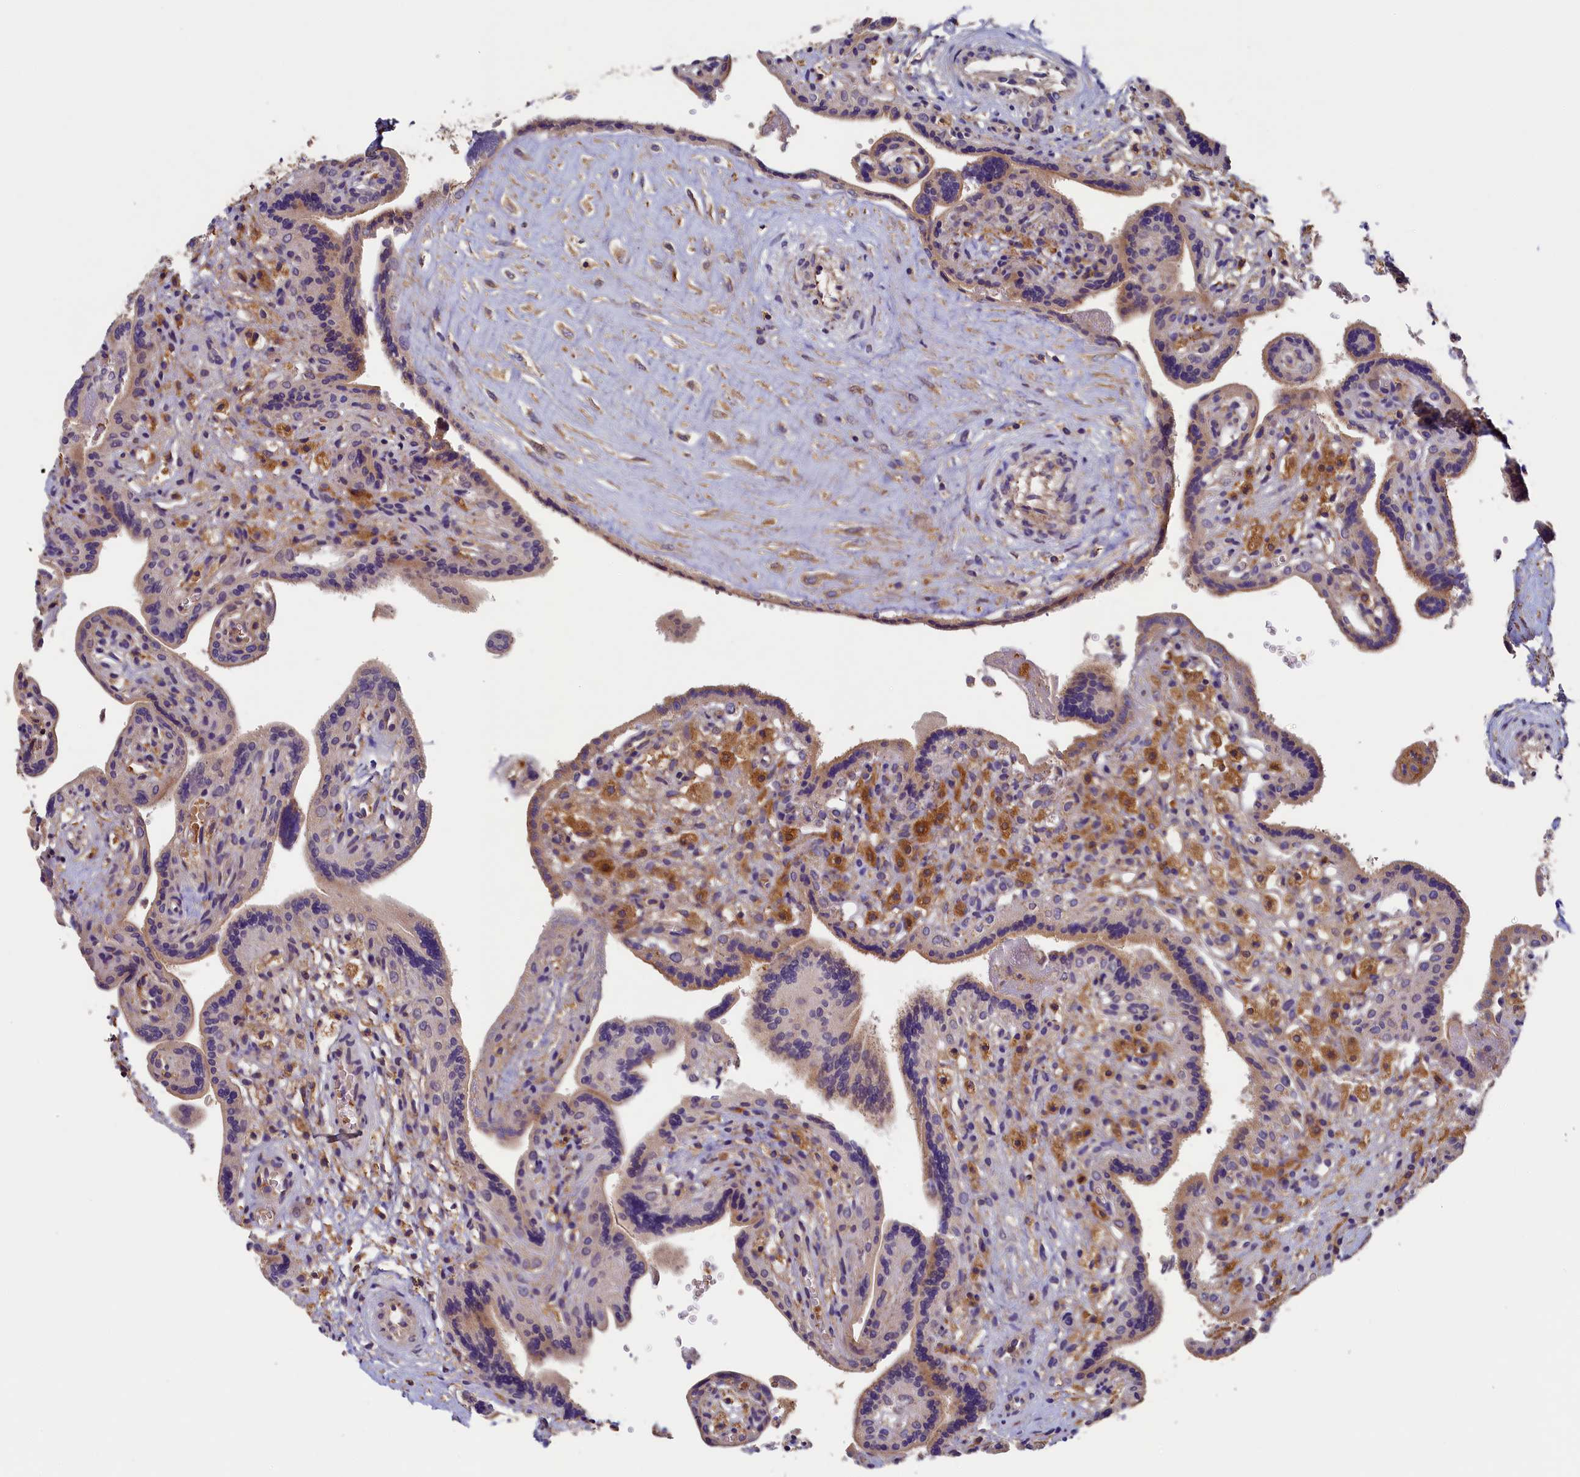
{"staining": {"intensity": "moderate", "quantity": "25%-75%", "location": "cytoplasmic/membranous"}, "tissue": "placenta", "cell_type": "Trophoblastic cells", "image_type": "normal", "snomed": [{"axis": "morphology", "description": "Normal tissue, NOS"}, {"axis": "topography", "description": "Placenta"}], "caption": "The micrograph exhibits a brown stain indicating the presence of a protein in the cytoplasmic/membranous of trophoblastic cells in placenta.", "gene": "SEC31B", "patient": {"sex": "female", "age": 37}}